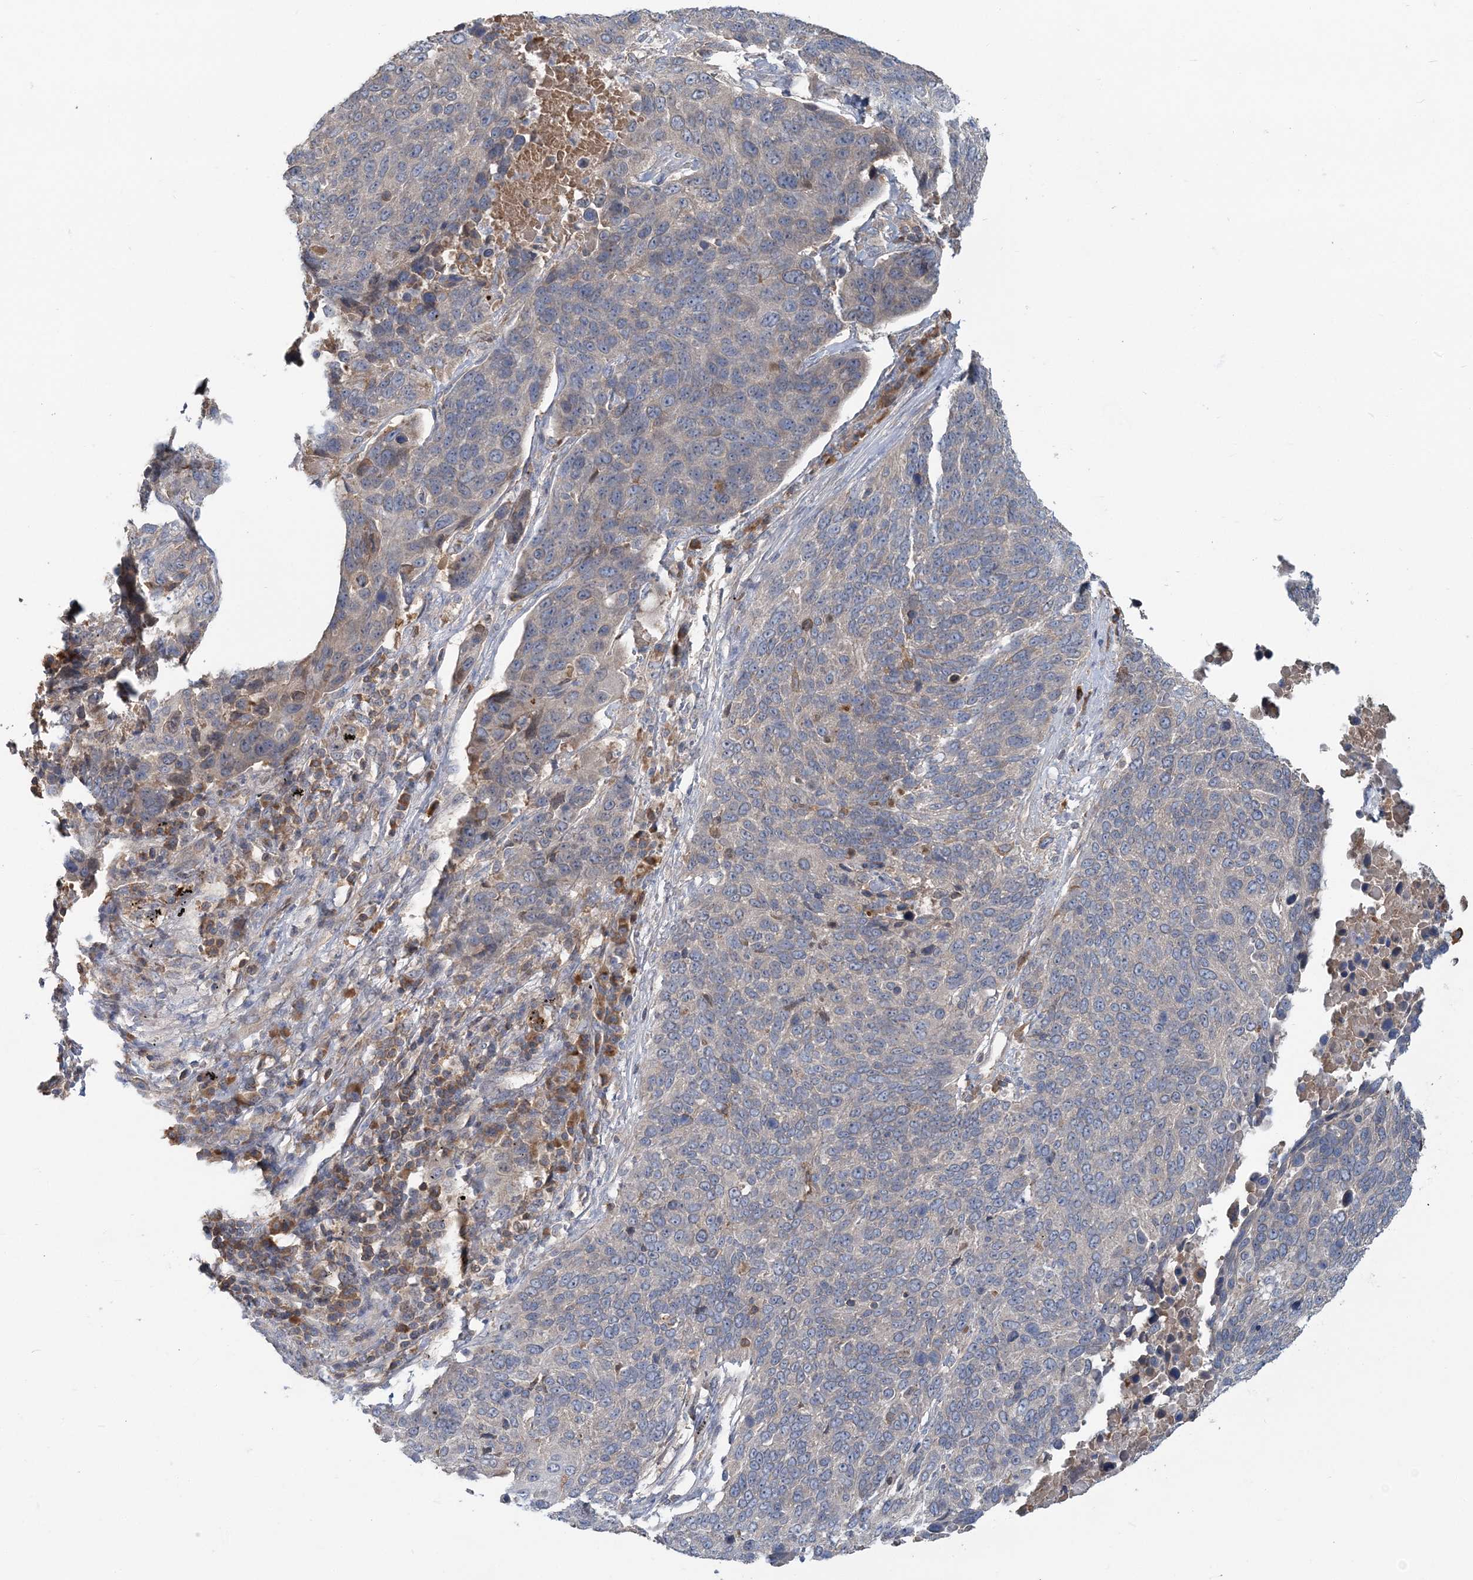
{"staining": {"intensity": "negative", "quantity": "none", "location": "none"}, "tissue": "lung cancer", "cell_type": "Tumor cells", "image_type": "cancer", "snomed": [{"axis": "morphology", "description": "Squamous cell carcinoma, NOS"}, {"axis": "topography", "description": "Lung"}], "caption": "Tumor cells show no significant expression in squamous cell carcinoma (lung).", "gene": "RNF25", "patient": {"sex": "male", "age": 66}}